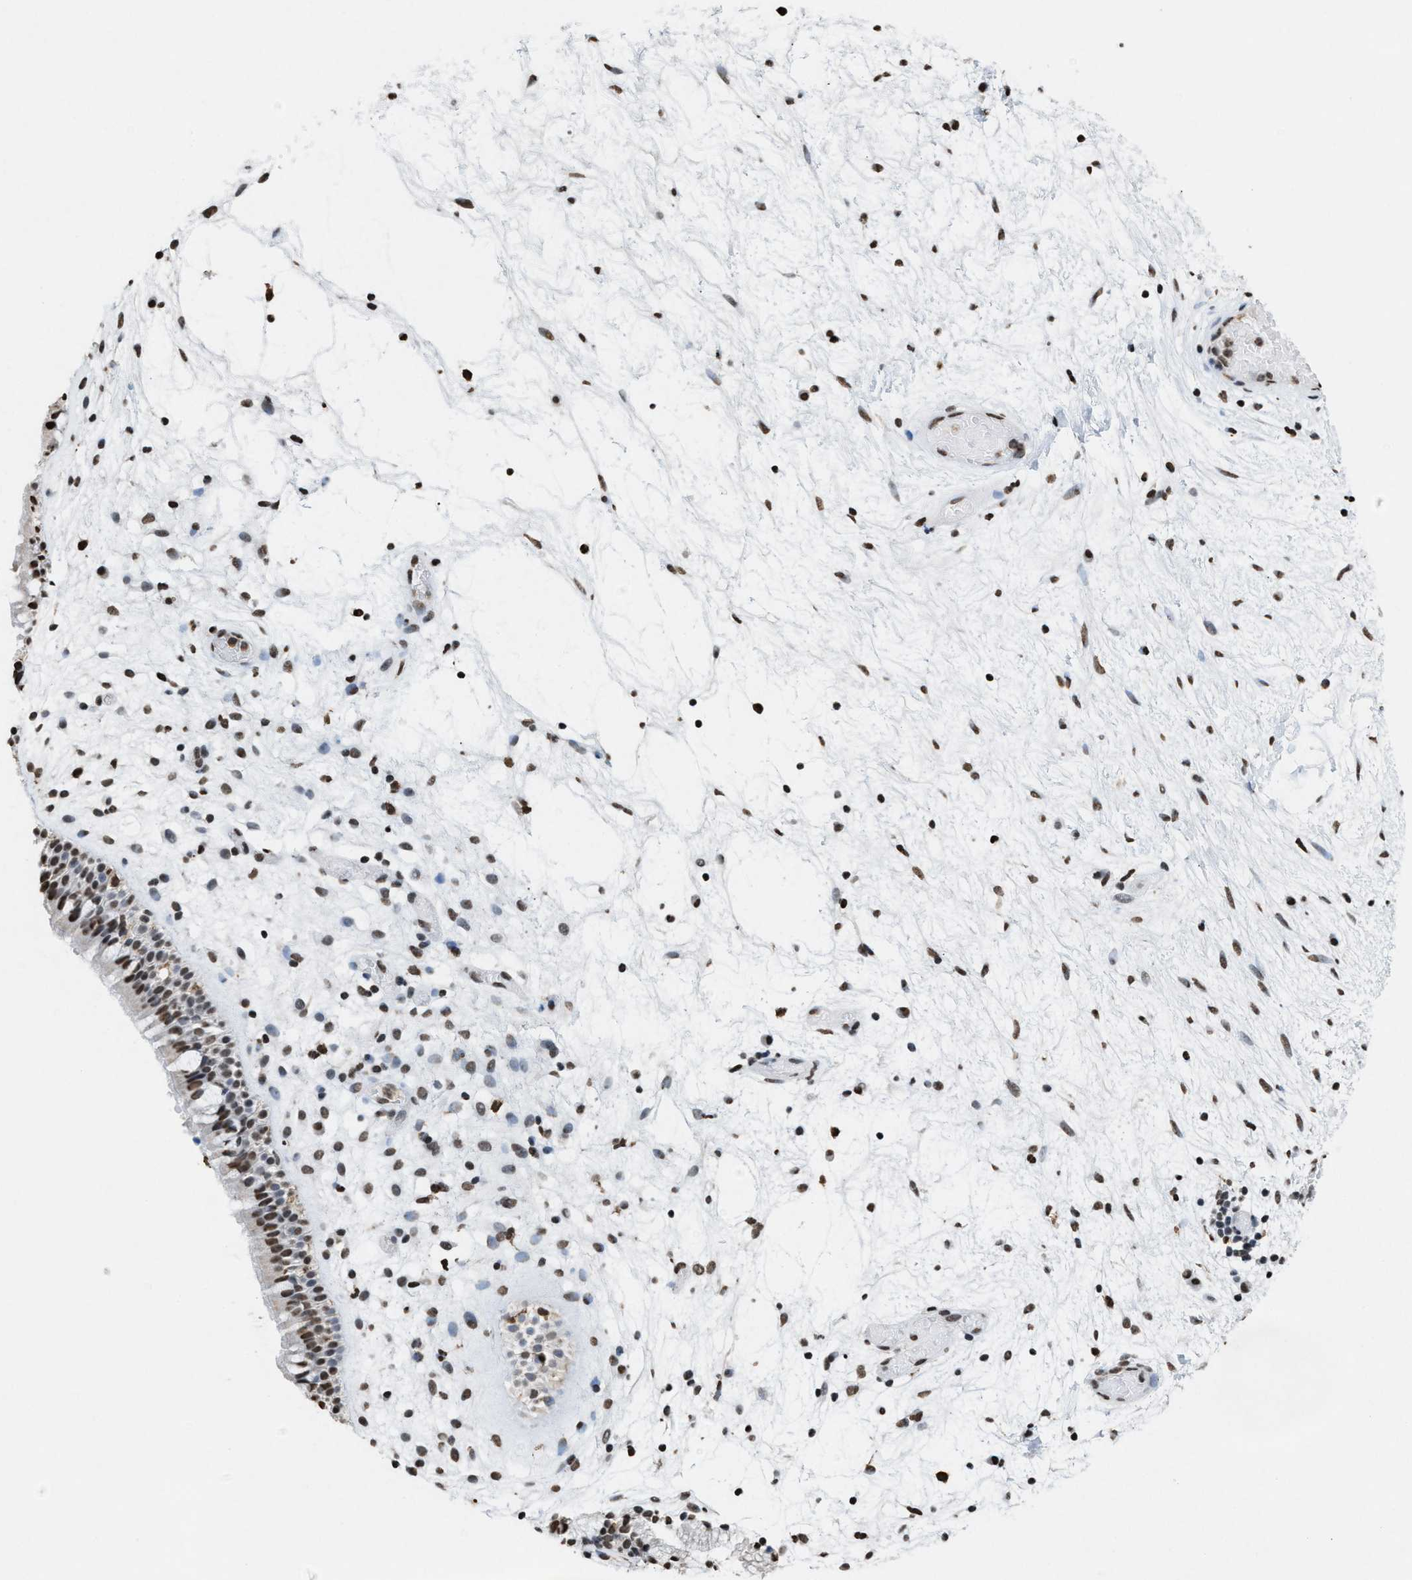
{"staining": {"intensity": "moderate", "quantity": "25%-75%", "location": "nuclear"}, "tissue": "nasopharynx", "cell_type": "Respiratory epithelial cells", "image_type": "normal", "snomed": [{"axis": "morphology", "description": "Normal tissue, NOS"}, {"axis": "morphology", "description": "Inflammation, NOS"}, {"axis": "topography", "description": "Nasopharynx"}], "caption": "Nasopharynx stained with DAB (3,3'-diaminobenzidine) immunohistochemistry shows medium levels of moderate nuclear positivity in approximately 25%-75% of respiratory epithelial cells.", "gene": "NUP88", "patient": {"sex": "male", "age": 48}}